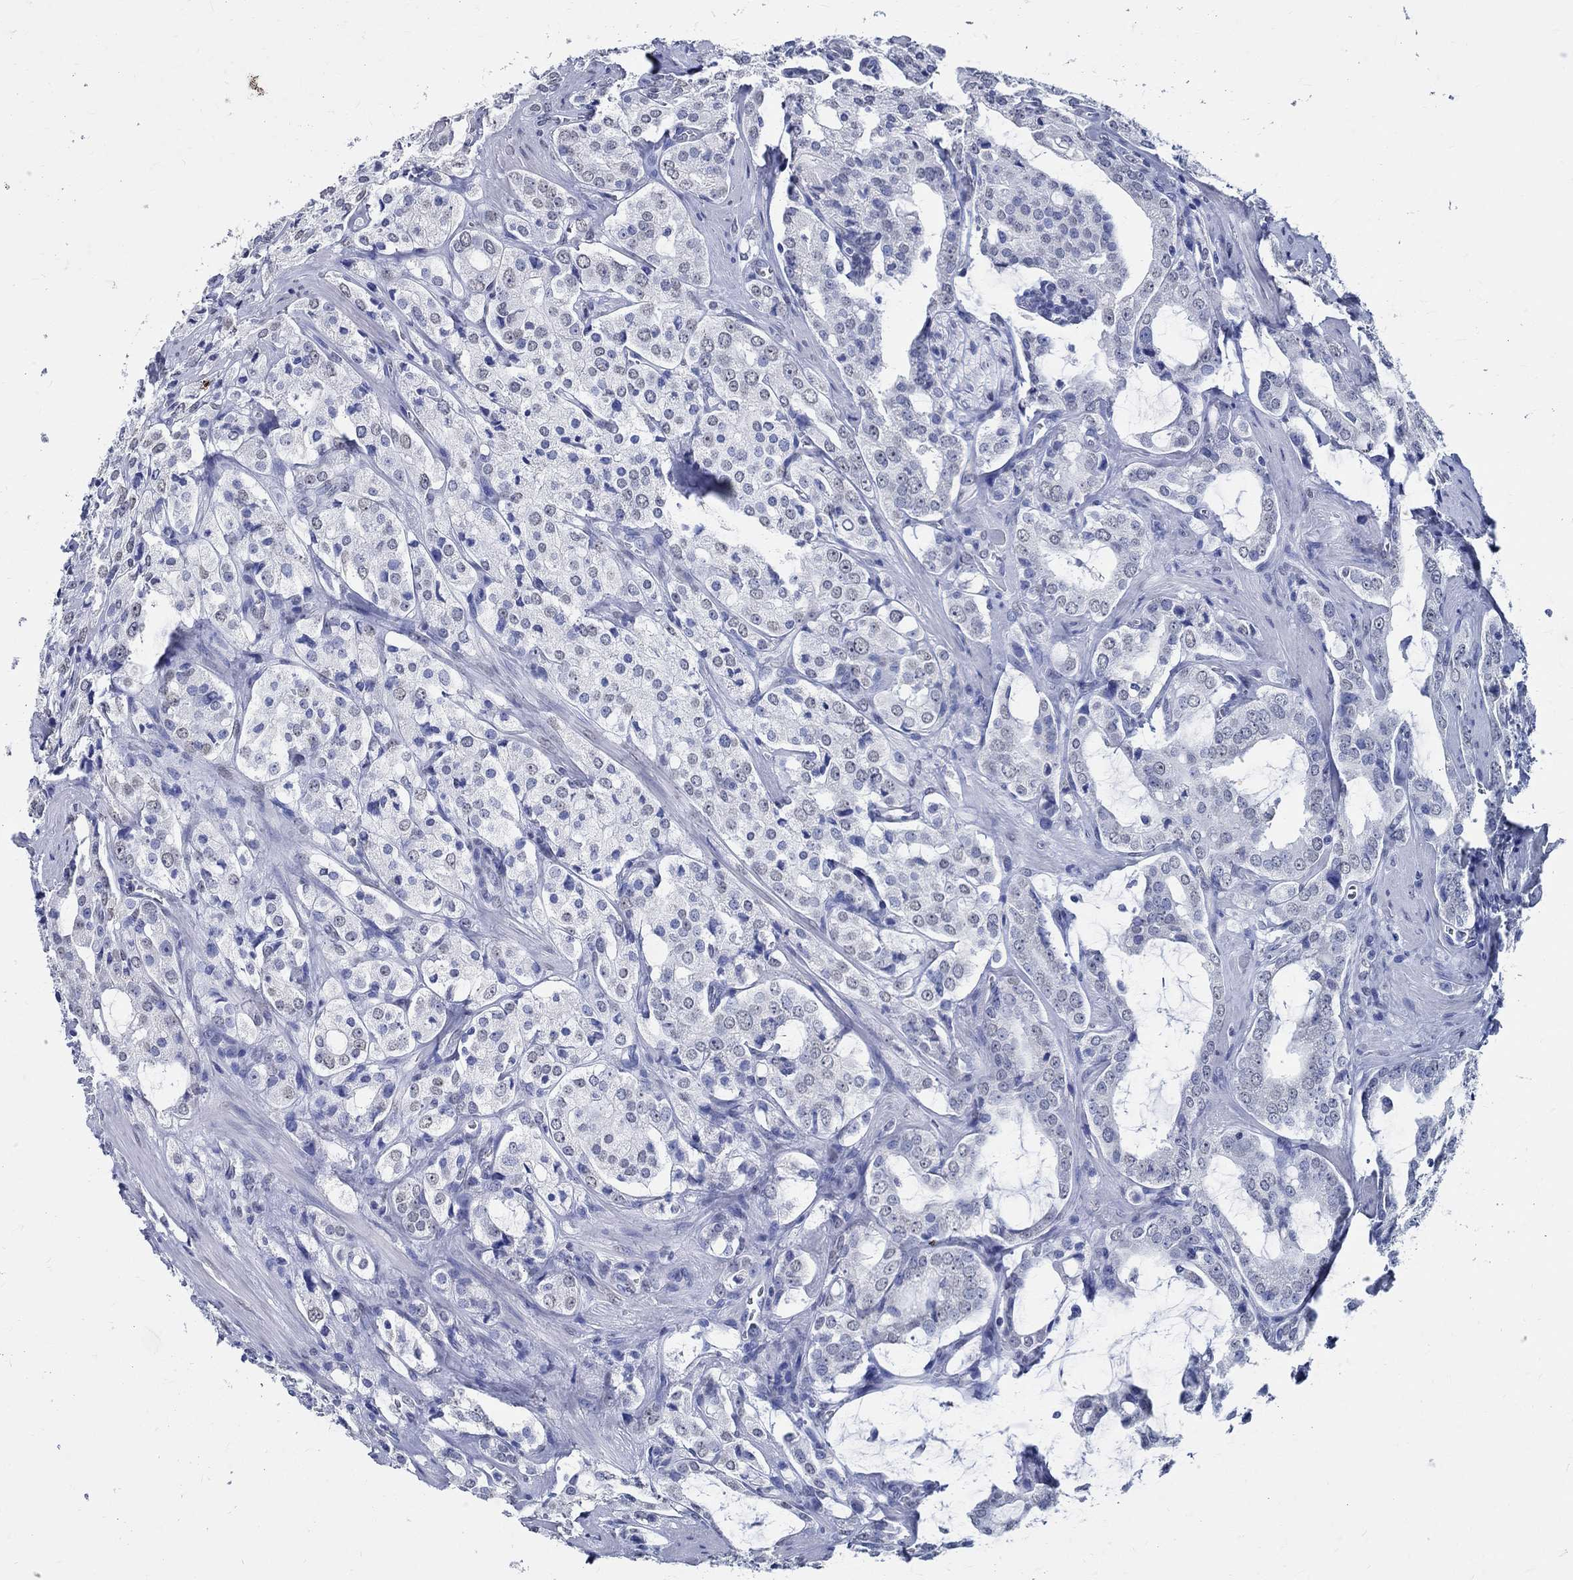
{"staining": {"intensity": "negative", "quantity": "none", "location": "none"}, "tissue": "prostate cancer", "cell_type": "Tumor cells", "image_type": "cancer", "snomed": [{"axis": "morphology", "description": "Adenocarcinoma, NOS"}, {"axis": "topography", "description": "Prostate"}], "caption": "Photomicrograph shows no protein expression in tumor cells of adenocarcinoma (prostate) tissue.", "gene": "TSPAN16", "patient": {"sex": "male", "age": 66}}